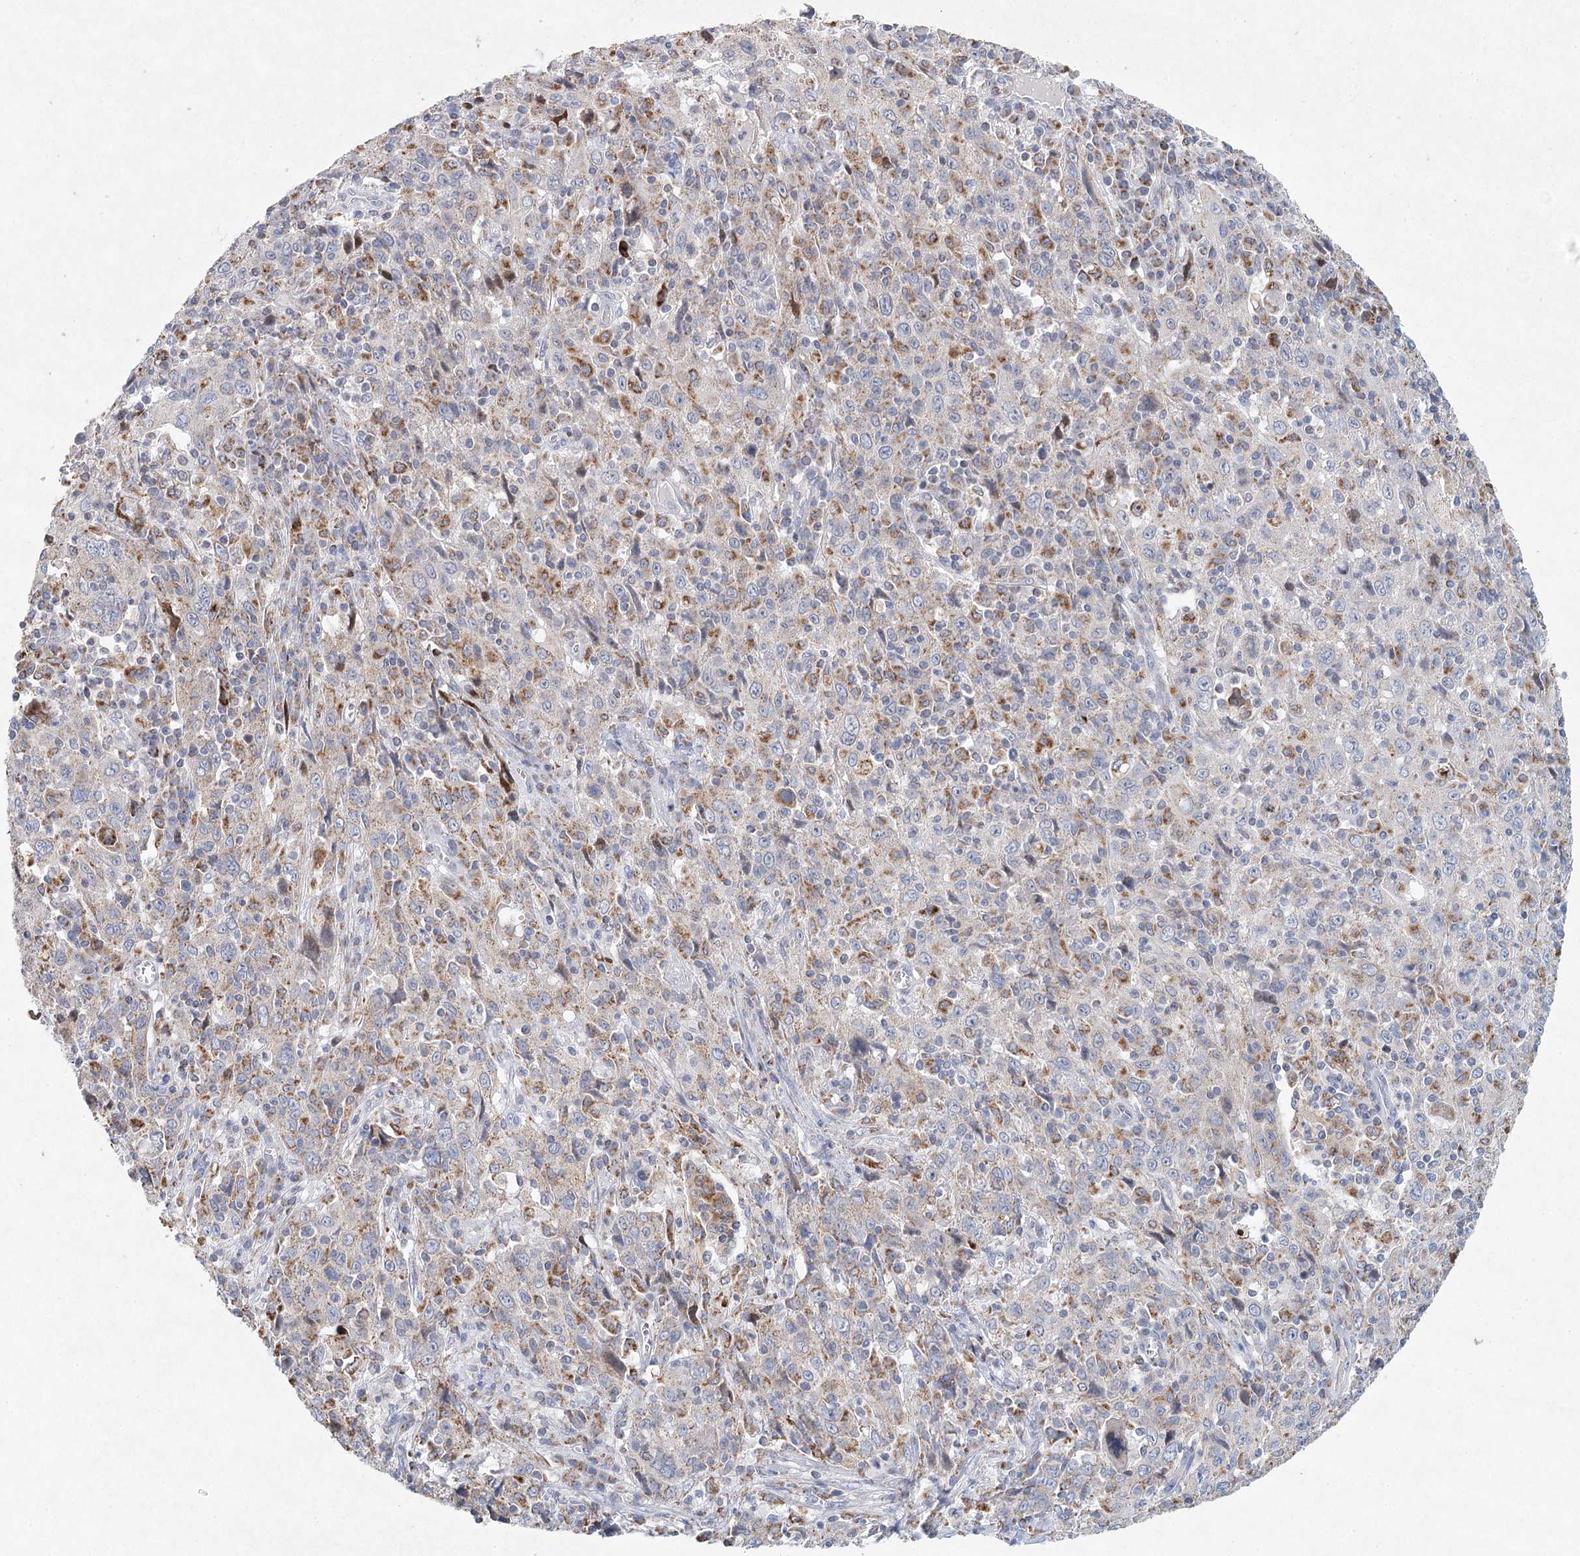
{"staining": {"intensity": "weak", "quantity": "25%-75%", "location": "cytoplasmic/membranous"}, "tissue": "cervical cancer", "cell_type": "Tumor cells", "image_type": "cancer", "snomed": [{"axis": "morphology", "description": "Squamous cell carcinoma, NOS"}, {"axis": "topography", "description": "Cervix"}], "caption": "Immunohistochemical staining of cervical cancer reveals low levels of weak cytoplasmic/membranous protein expression in about 25%-75% of tumor cells. The staining is performed using DAB (3,3'-diaminobenzidine) brown chromogen to label protein expression. The nuclei are counter-stained blue using hematoxylin.", "gene": "XPO6", "patient": {"sex": "female", "age": 46}}